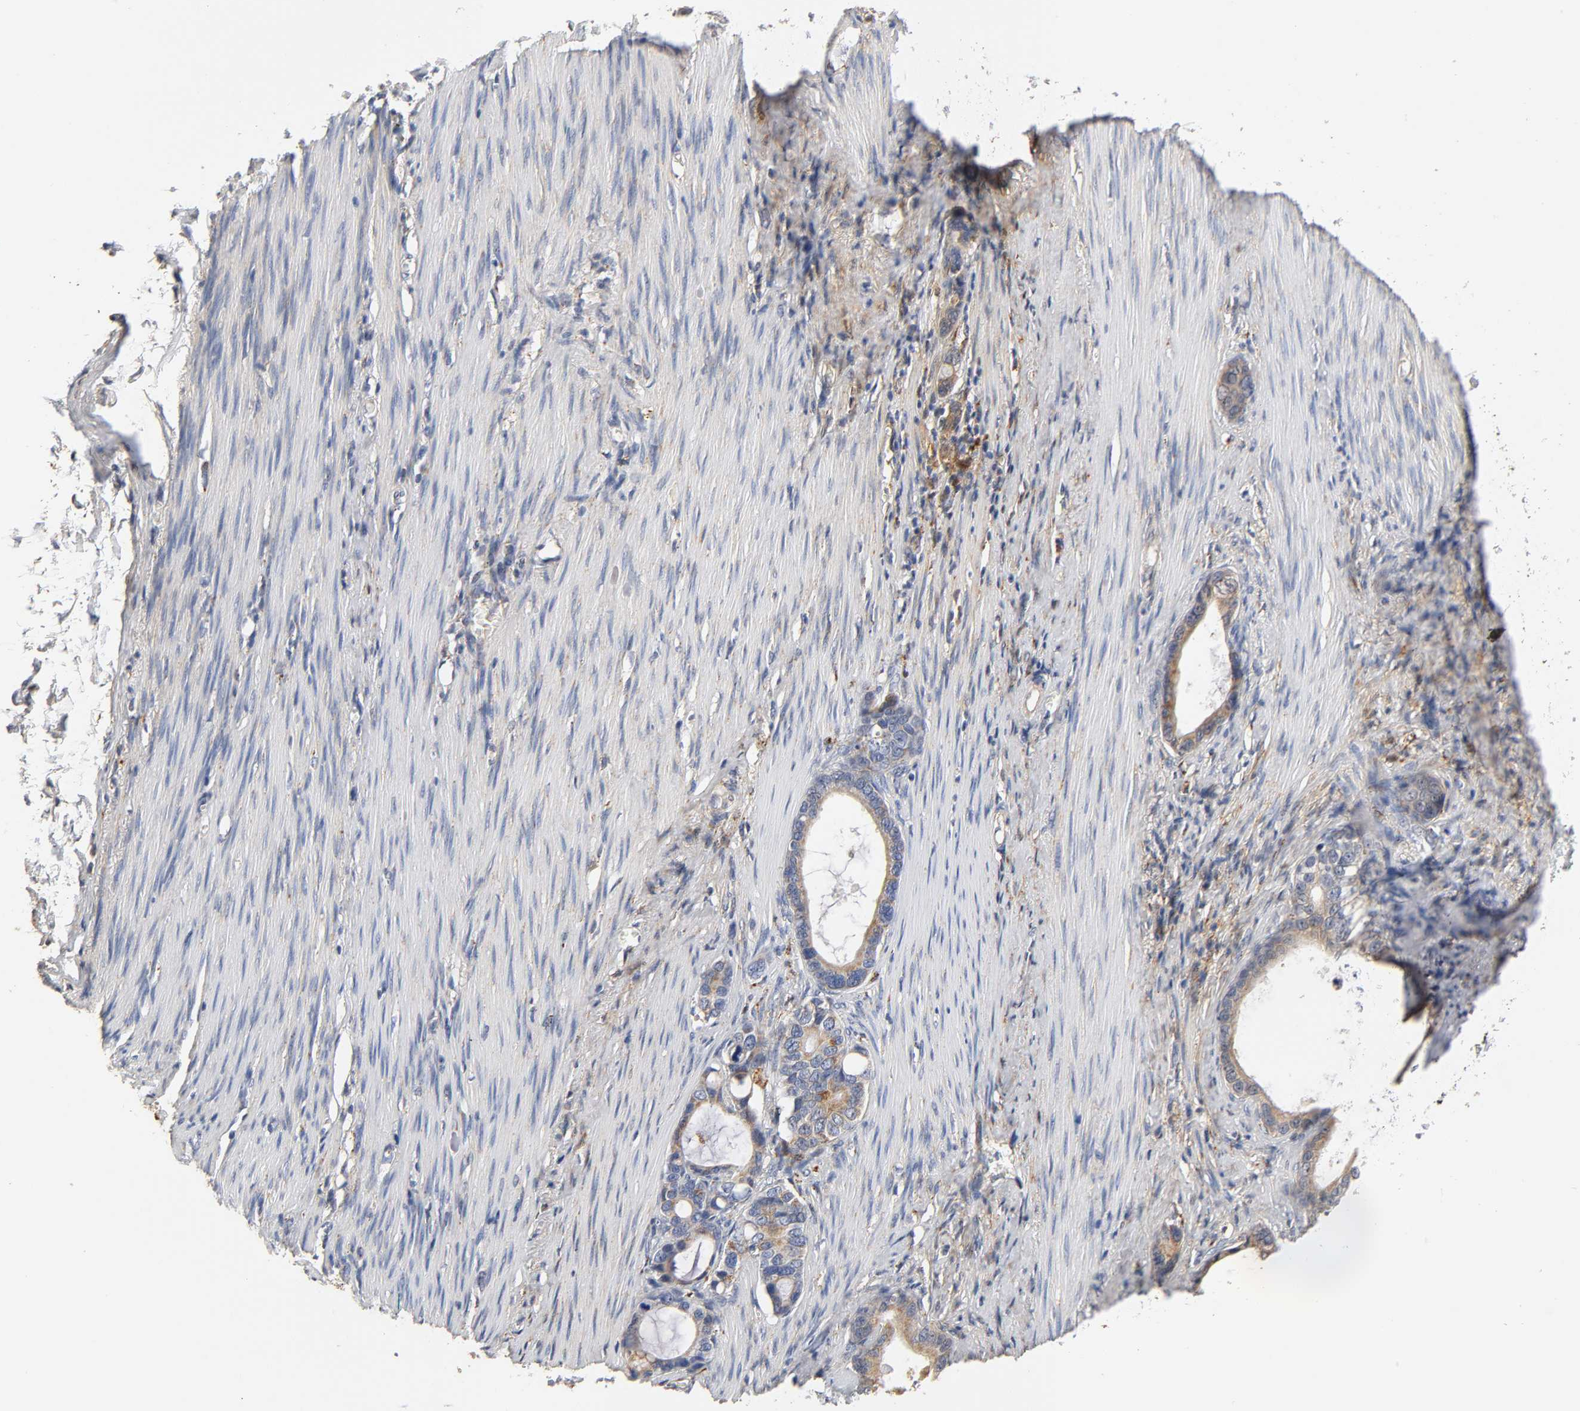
{"staining": {"intensity": "moderate", "quantity": ">75%", "location": "cytoplasmic/membranous"}, "tissue": "stomach cancer", "cell_type": "Tumor cells", "image_type": "cancer", "snomed": [{"axis": "morphology", "description": "Adenocarcinoma, NOS"}, {"axis": "topography", "description": "Stomach"}], "caption": "There is medium levels of moderate cytoplasmic/membranous staining in tumor cells of stomach adenocarcinoma, as demonstrated by immunohistochemical staining (brown color).", "gene": "ISG15", "patient": {"sex": "female", "age": 75}}